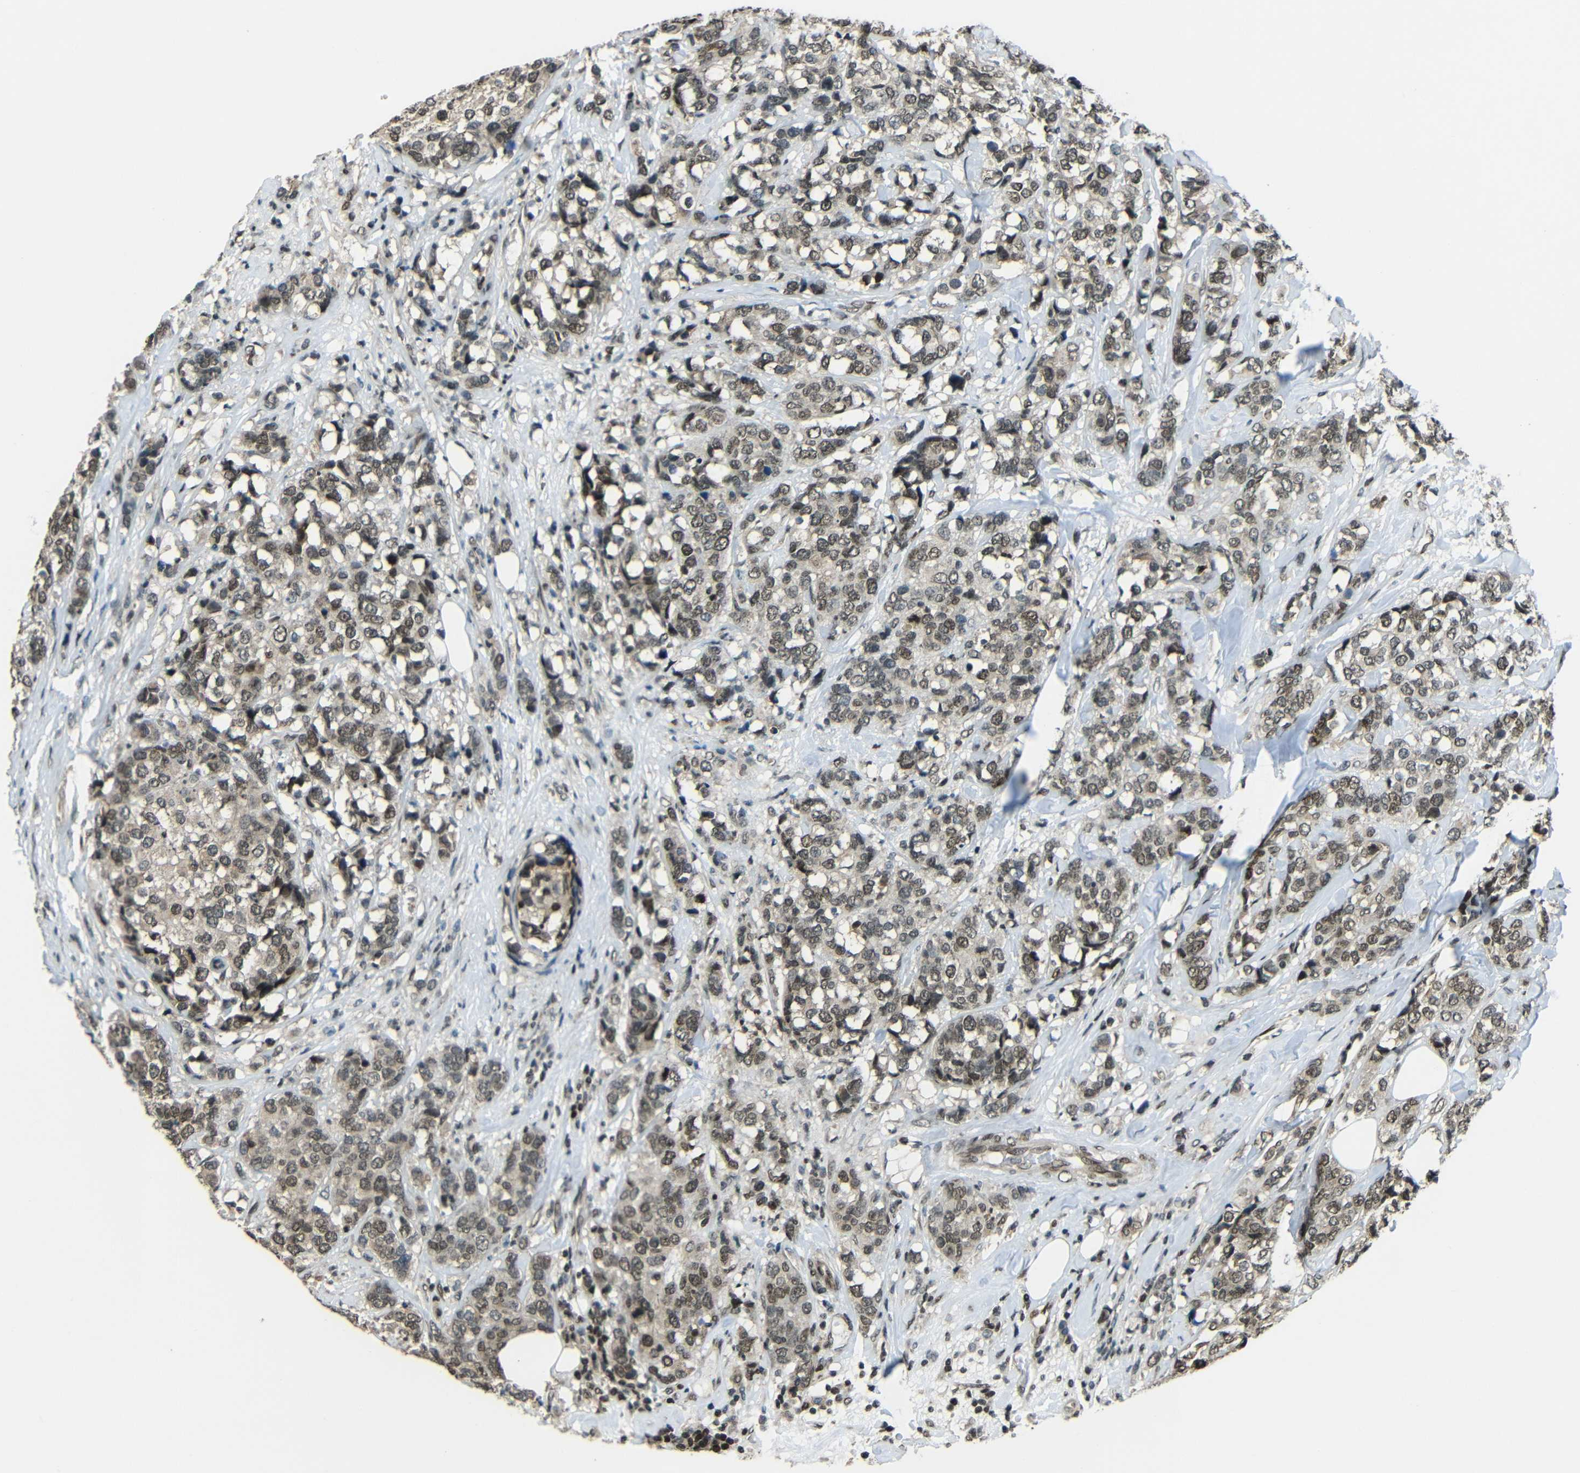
{"staining": {"intensity": "weak", "quantity": ">75%", "location": "cytoplasmic/membranous,nuclear"}, "tissue": "breast cancer", "cell_type": "Tumor cells", "image_type": "cancer", "snomed": [{"axis": "morphology", "description": "Lobular carcinoma"}, {"axis": "topography", "description": "Breast"}], "caption": "Immunohistochemical staining of human breast lobular carcinoma demonstrates low levels of weak cytoplasmic/membranous and nuclear protein expression in approximately >75% of tumor cells.", "gene": "PSIP1", "patient": {"sex": "female", "age": 59}}